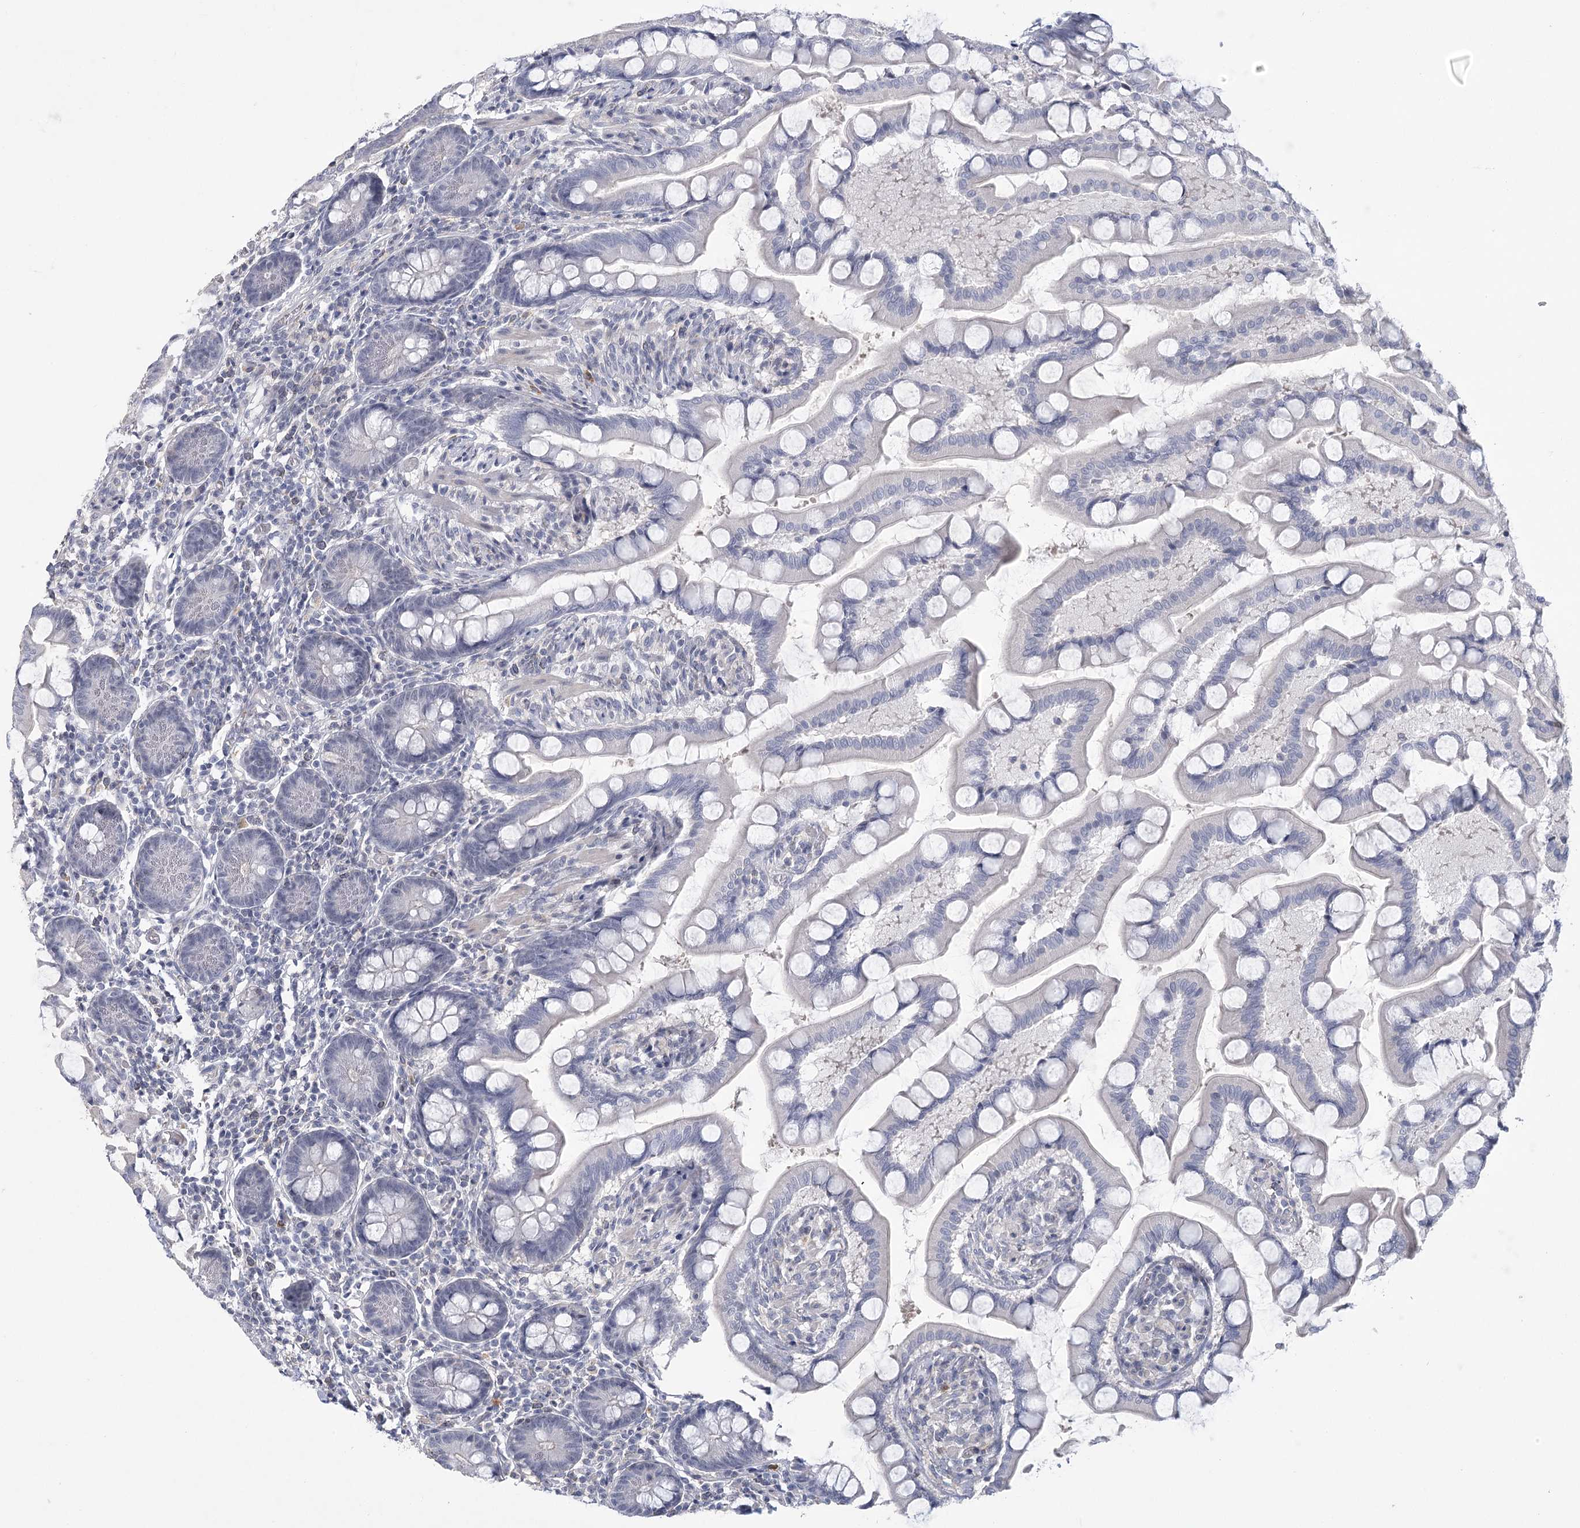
{"staining": {"intensity": "negative", "quantity": "none", "location": "none"}, "tissue": "small intestine", "cell_type": "Glandular cells", "image_type": "normal", "snomed": [{"axis": "morphology", "description": "Normal tissue, NOS"}, {"axis": "topography", "description": "Small intestine"}], "caption": "Unremarkable small intestine was stained to show a protein in brown. There is no significant staining in glandular cells. The staining was performed using DAB to visualize the protein expression in brown, while the nuclei were stained in blue with hematoxylin (Magnification: 20x).", "gene": "FAM76B", "patient": {"sex": "male", "age": 41}}